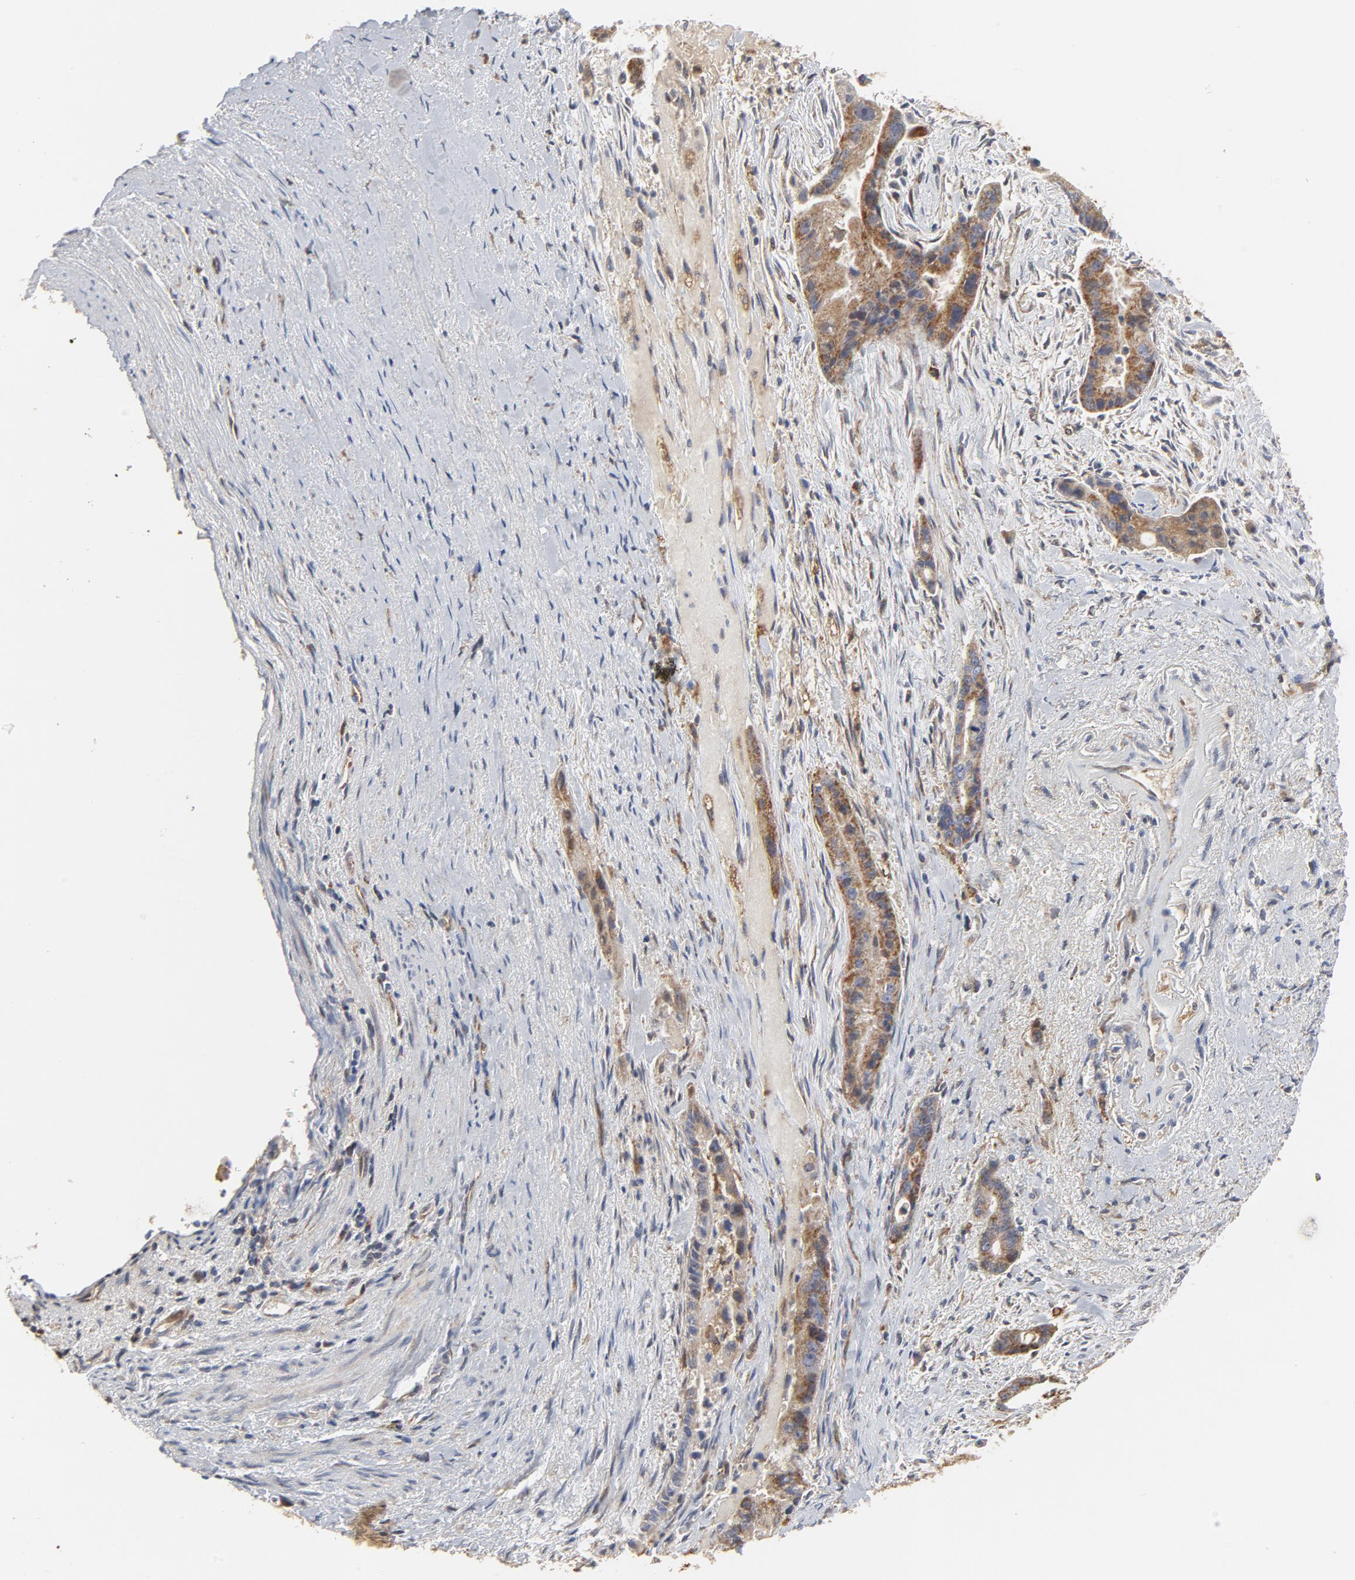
{"staining": {"intensity": "moderate", "quantity": ">75%", "location": "cytoplasmic/membranous"}, "tissue": "liver cancer", "cell_type": "Tumor cells", "image_type": "cancer", "snomed": [{"axis": "morphology", "description": "Cholangiocarcinoma"}, {"axis": "topography", "description": "Liver"}], "caption": "Immunohistochemical staining of liver cancer shows moderate cytoplasmic/membranous protein expression in about >75% of tumor cells.", "gene": "RAPGEF4", "patient": {"sex": "female", "age": 55}}